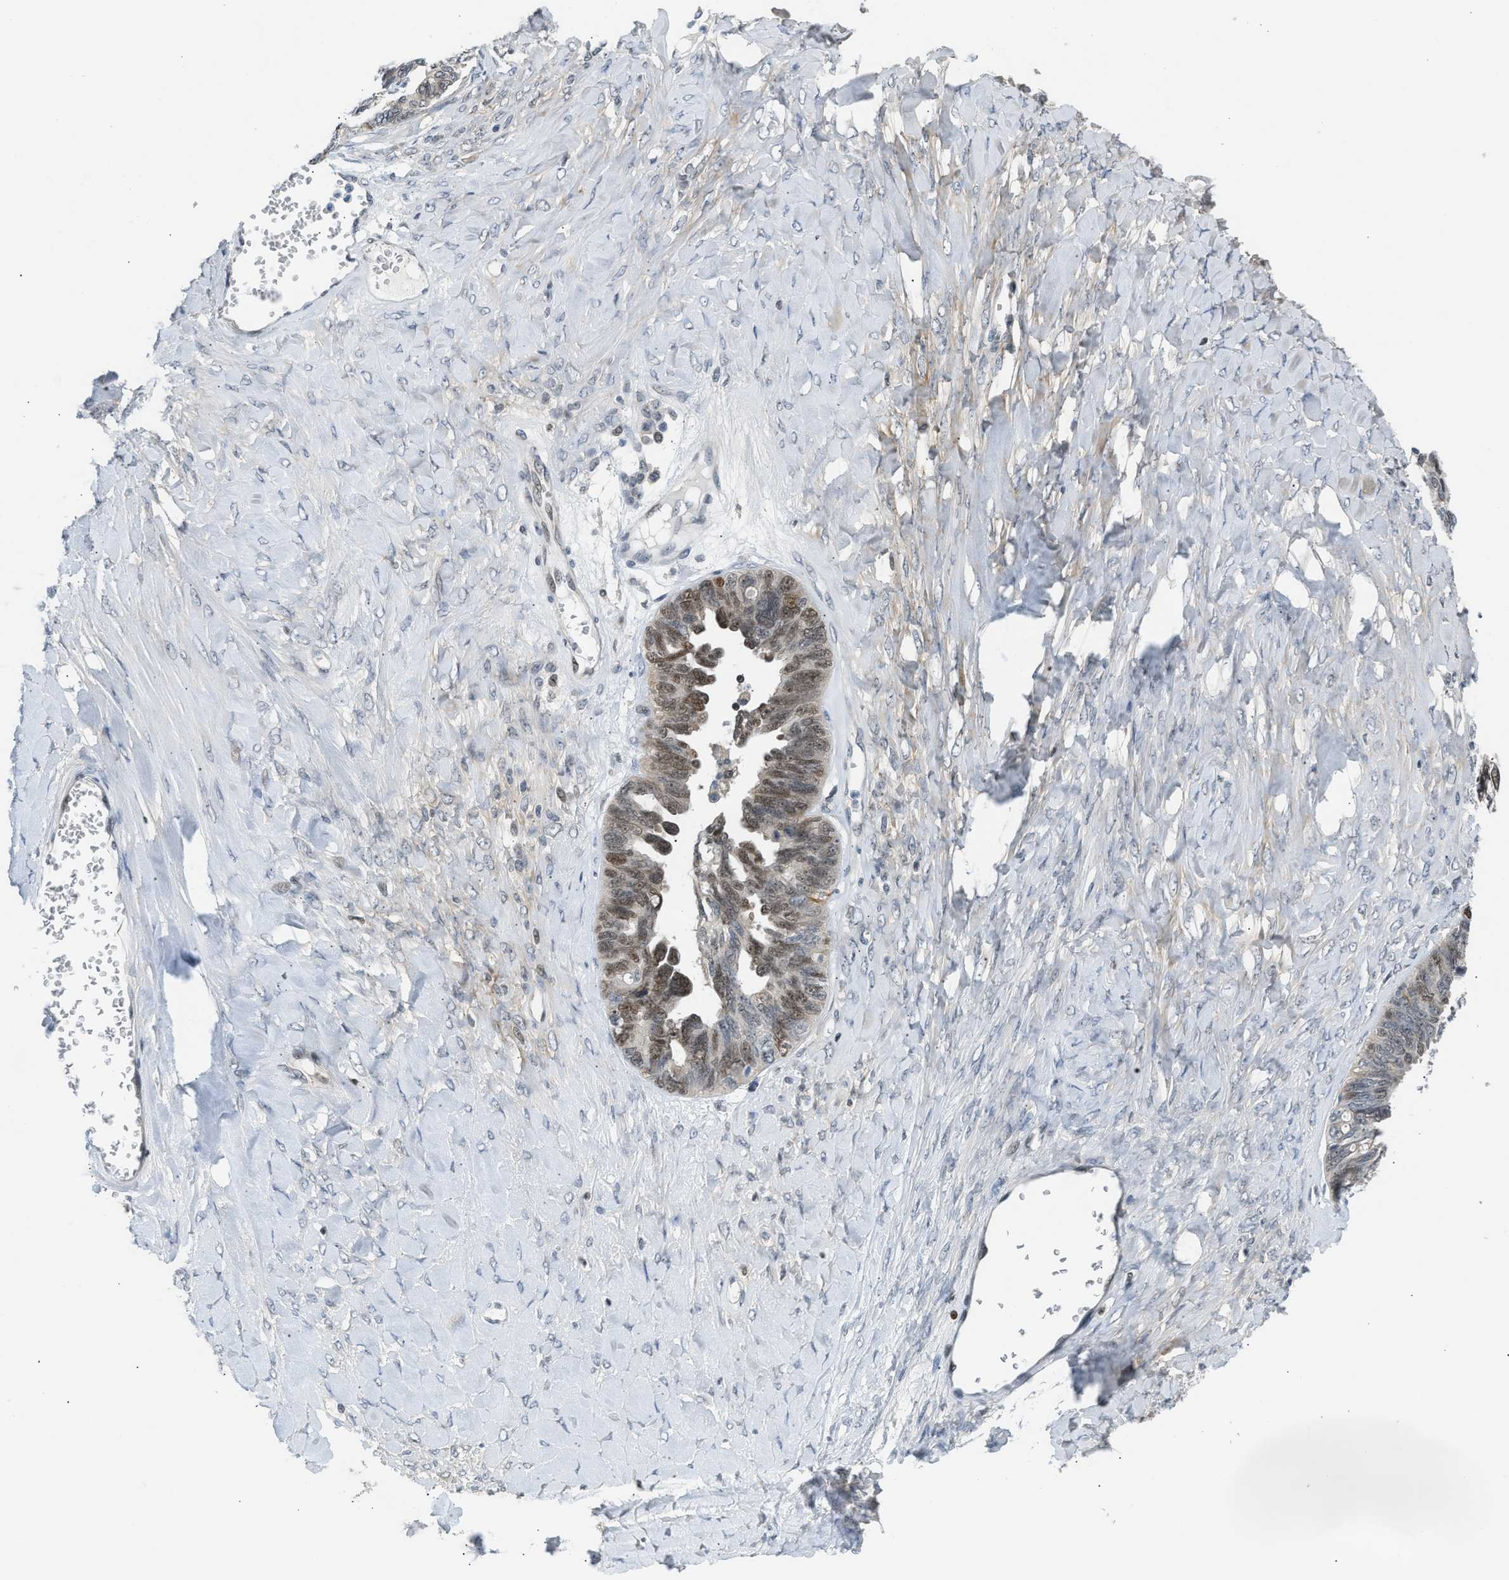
{"staining": {"intensity": "moderate", "quantity": "25%-75%", "location": "nuclear"}, "tissue": "ovarian cancer", "cell_type": "Tumor cells", "image_type": "cancer", "snomed": [{"axis": "morphology", "description": "Cystadenocarcinoma, serous, NOS"}, {"axis": "topography", "description": "Ovary"}], "caption": "High-magnification brightfield microscopy of serous cystadenocarcinoma (ovarian) stained with DAB (3,3'-diaminobenzidine) (brown) and counterstained with hematoxylin (blue). tumor cells exhibit moderate nuclear staining is present in approximately25%-75% of cells. The protein of interest is stained brown, and the nuclei are stained in blue (DAB (3,3'-diaminobenzidine) IHC with brightfield microscopy, high magnification).", "gene": "NPS", "patient": {"sex": "female", "age": 79}}